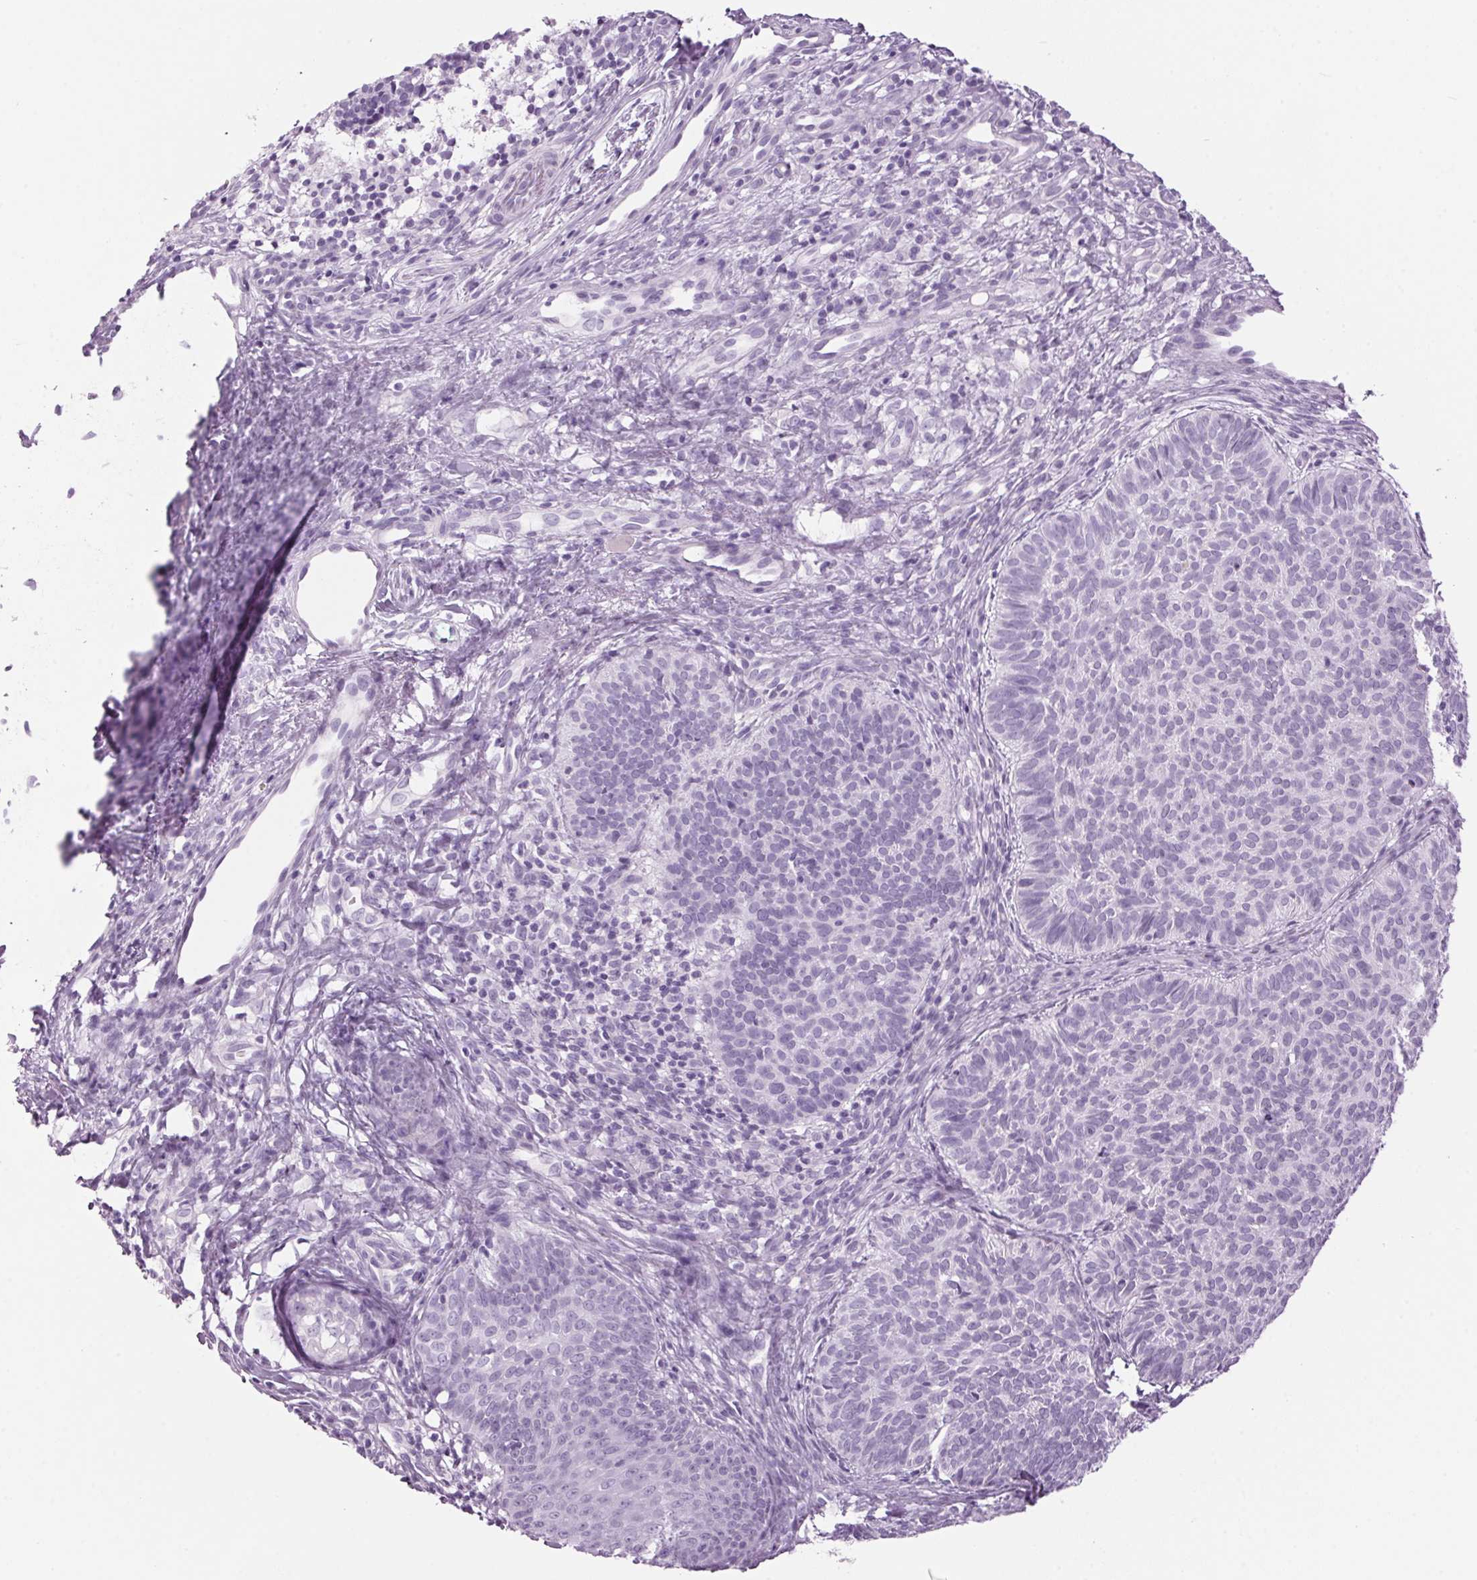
{"staining": {"intensity": "negative", "quantity": "none", "location": "none"}, "tissue": "skin cancer", "cell_type": "Tumor cells", "image_type": "cancer", "snomed": [{"axis": "morphology", "description": "Basal cell carcinoma"}, {"axis": "topography", "description": "Skin"}], "caption": "Human skin cancer (basal cell carcinoma) stained for a protein using immunohistochemistry (IHC) exhibits no positivity in tumor cells.", "gene": "PPP1R1A", "patient": {"sex": "male", "age": 57}}